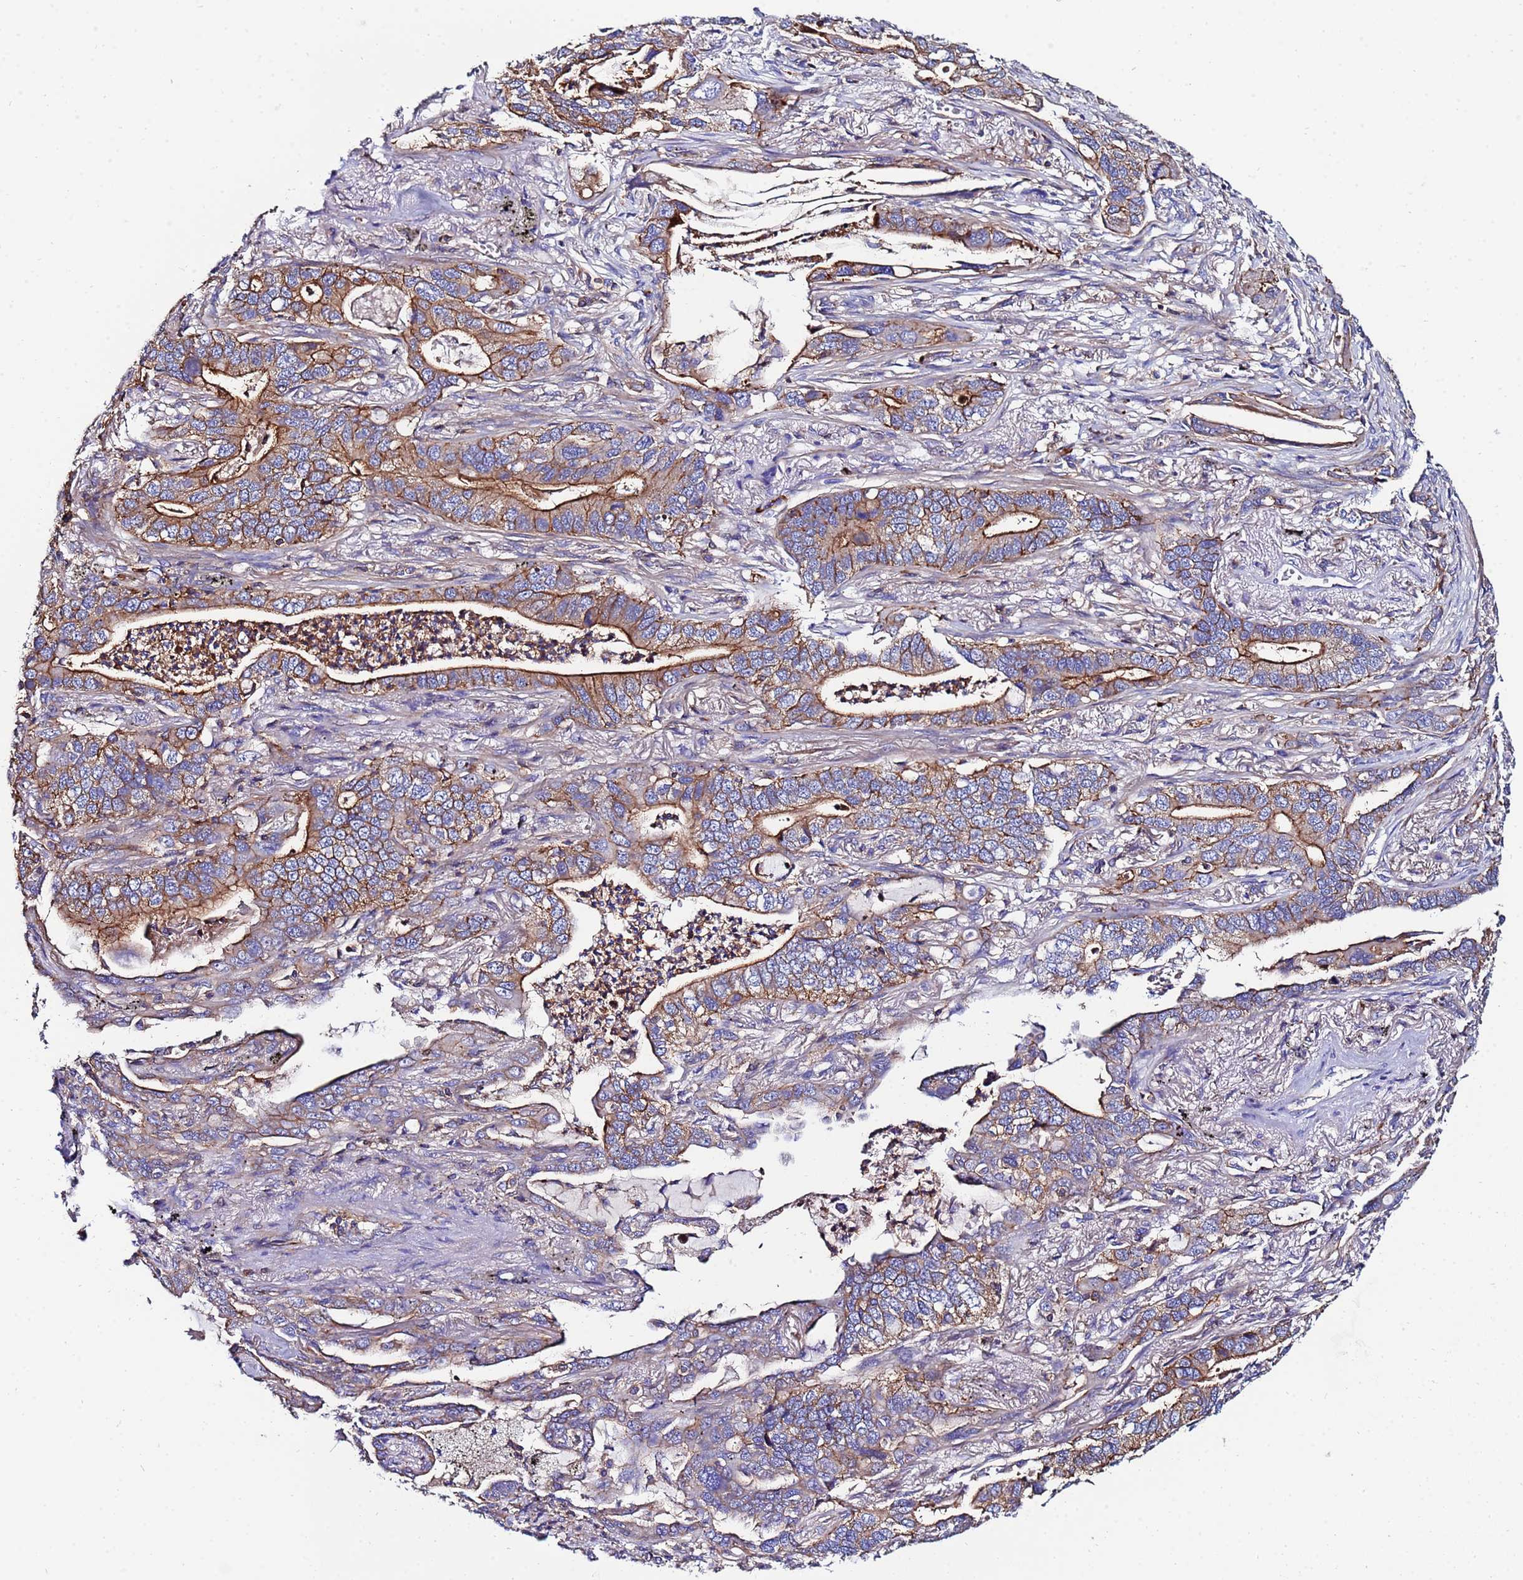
{"staining": {"intensity": "moderate", "quantity": ">75%", "location": "cytoplasmic/membranous"}, "tissue": "lung cancer", "cell_type": "Tumor cells", "image_type": "cancer", "snomed": [{"axis": "morphology", "description": "Adenocarcinoma, NOS"}, {"axis": "topography", "description": "Lung"}], "caption": "Brown immunohistochemical staining in lung cancer shows moderate cytoplasmic/membranous staining in about >75% of tumor cells.", "gene": "POTEE", "patient": {"sex": "male", "age": 67}}